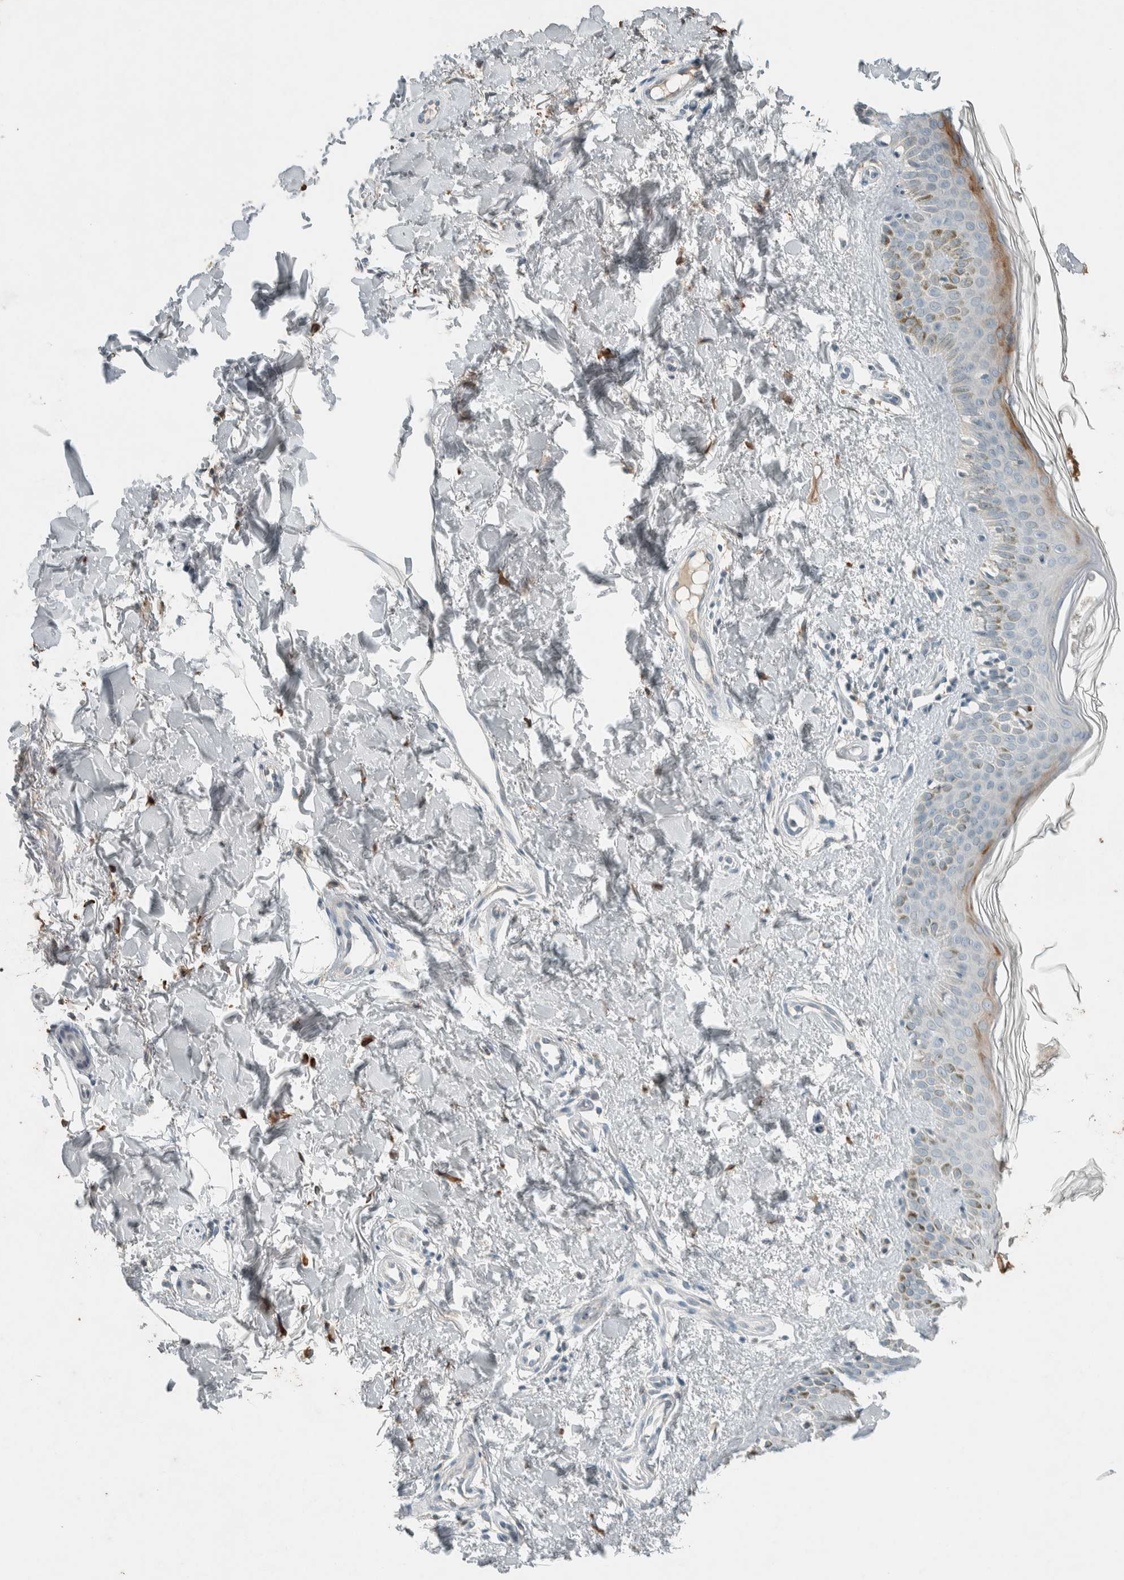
{"staining": {"intensity": "moderate", "quantity": ">75%", "location": "cytoplasmic/membranous"}, "tissue": "skin", "cell_type": "Fibroblasts", "image_type": "normal", "snomed": [{"axis": "morphology", "description": "Normal tissue, NOS"}, {"axis": "topography", "description": "Skin"}], "caption": "A micrograph showing moderate cytoplasmic/membranous positivity in about >75% of fibroblasts in normal skin, as visualized by brown immunohistochemical staining.", "gene": "CERCAM", "patient": {"sex": "male", "age": 67}}